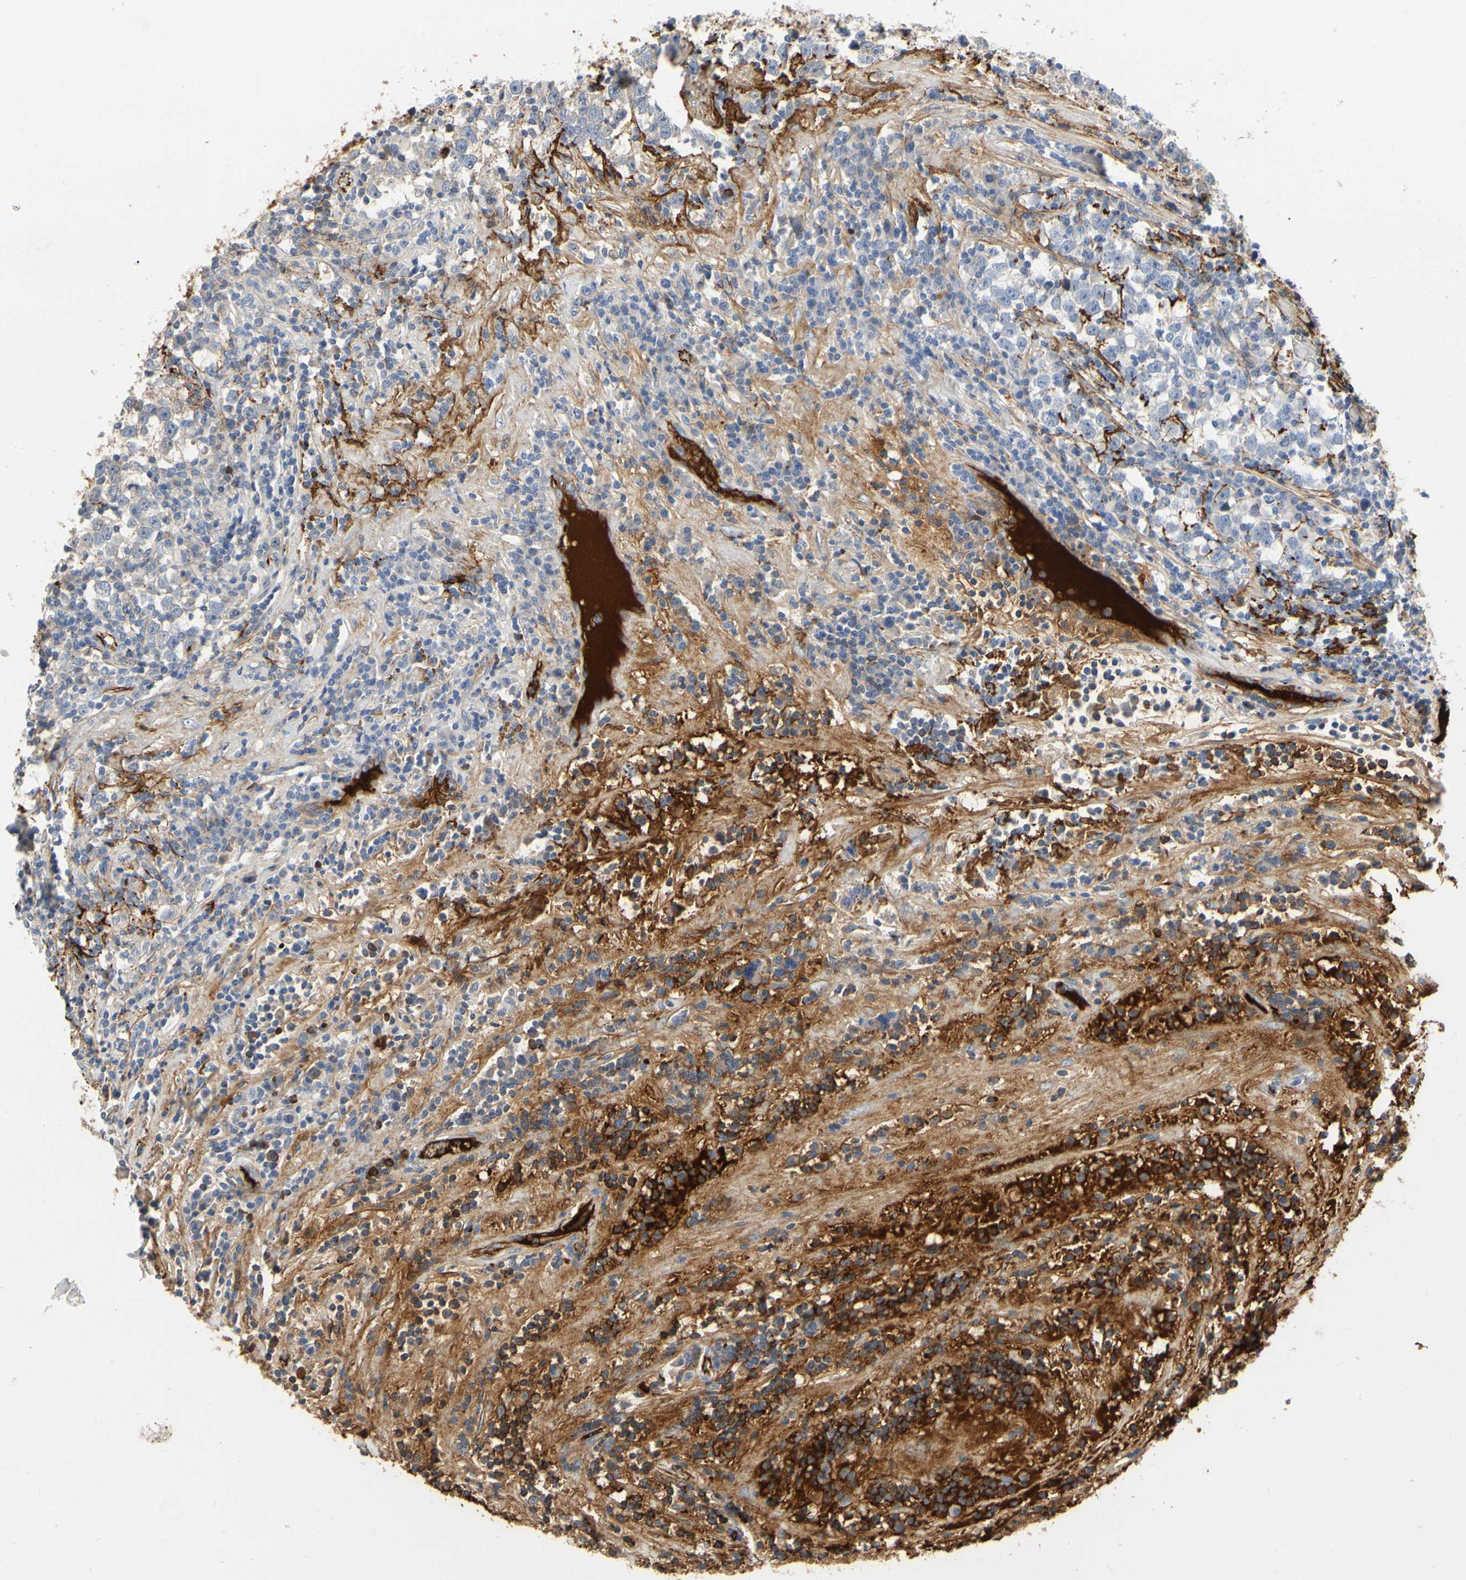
{"staining": {"intensity": "negative", "quantity": "none", "location": "none"}, "tissue": "testis cancer", "cell_type": "Tumor cells", "image_type": "cancer", "snomed": [{"axis": "morphology", "description": "Seminoma, NOS"}, {"axis": "topography", "description": "Testis"}], "caption": "Immunohistochemistry image of human testis cancer (seminoma) stained for a protein (brown), which shows no expression in tumor cells.", "gene": "FGB", "patient": {"sex": "male", "age": 43}}